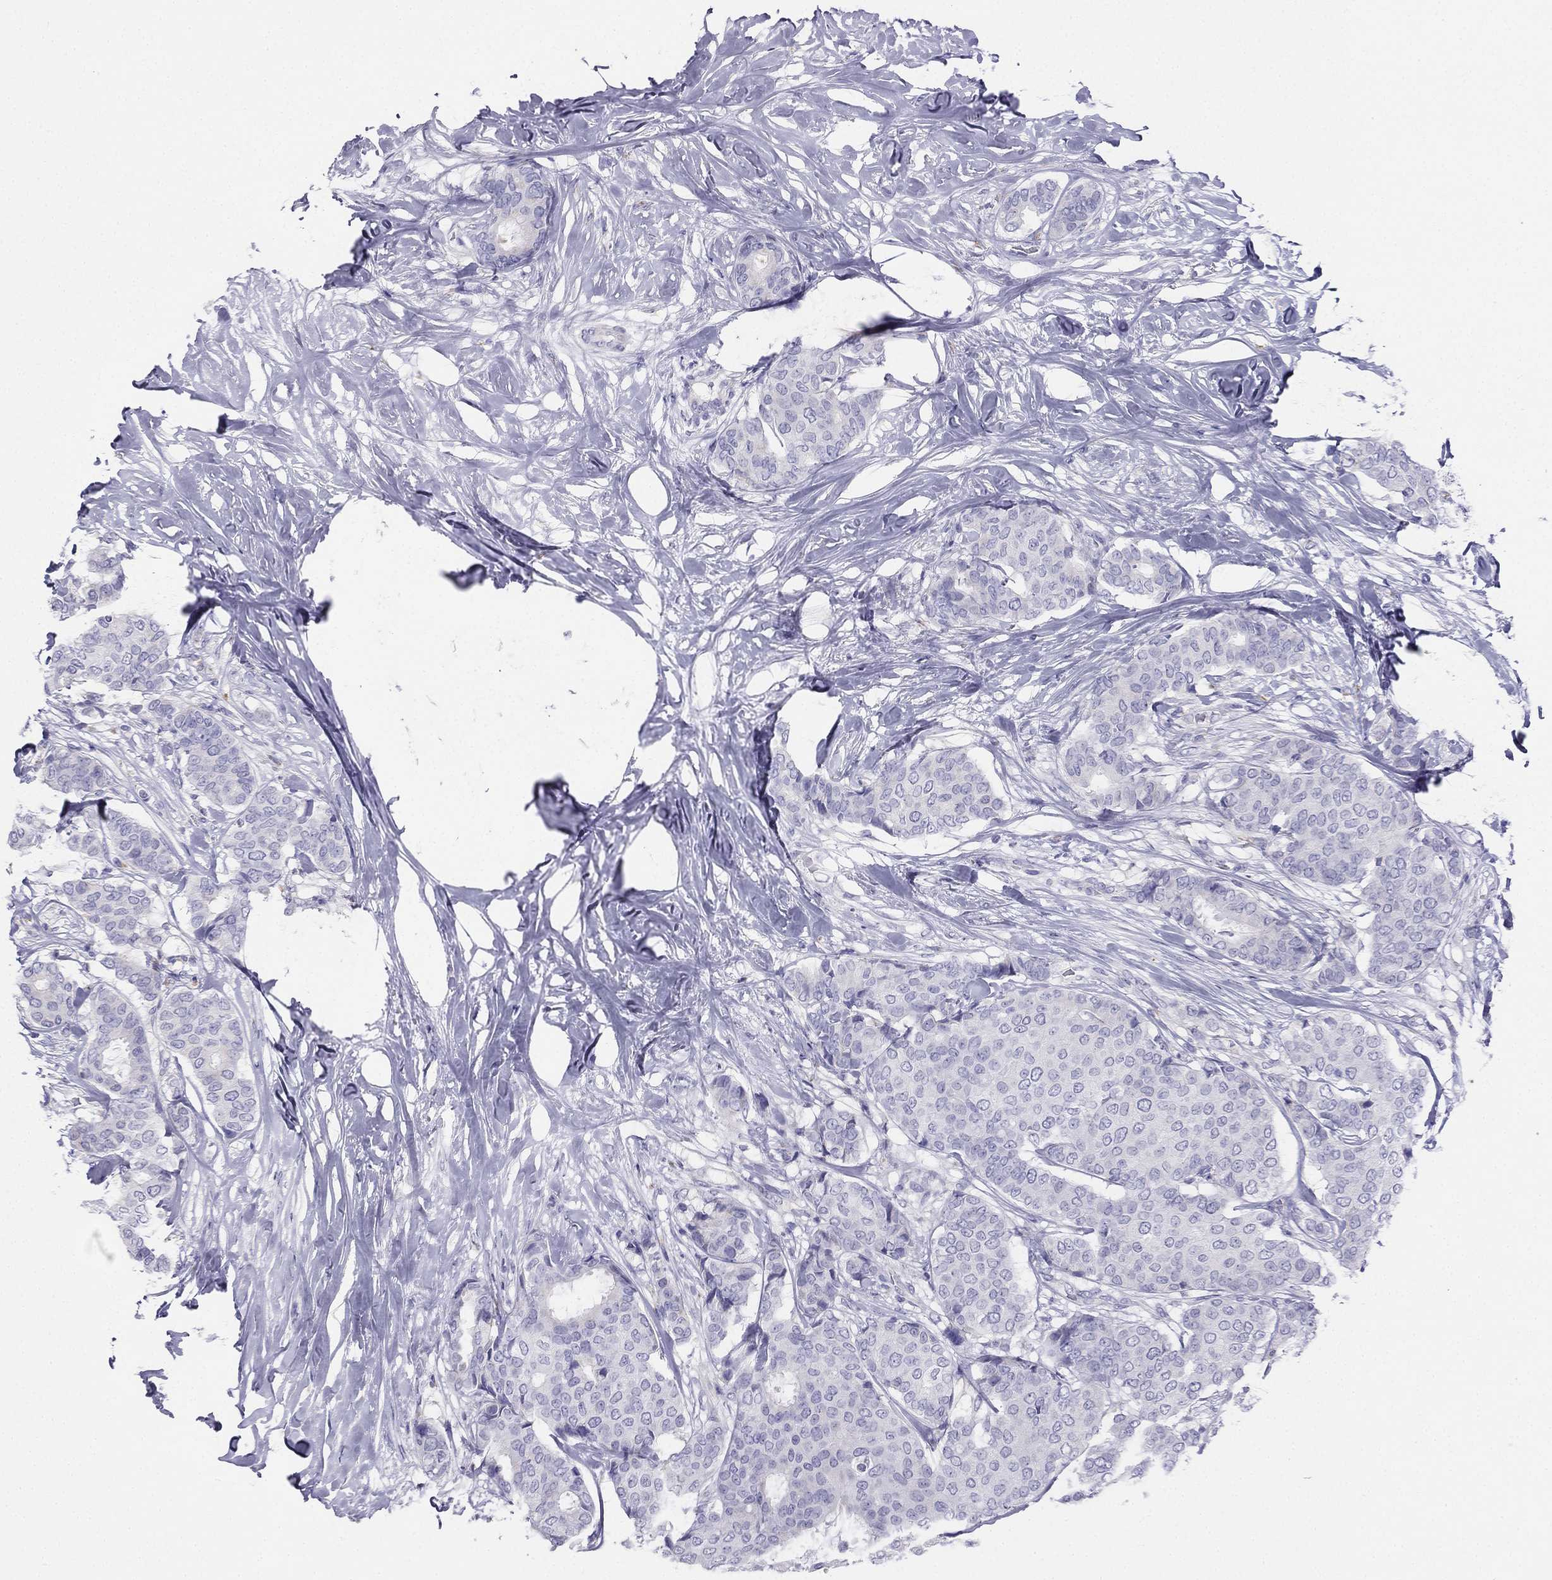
{"staining": {"intensity": "negative", "quantity": "none", "location": "none"}, "tissue": "breast cancer", "cell_type": "Tumor cells", "image_type": "cancer", "snomed": [{"axis": "morphology", "description": "Duct carcinoma"}, {"axis": "topography", "description": "Breast"}], "caption": "A micrograph of human invasive ductal carcinoma (breast) is negative for staining in tumor cells.", "gene": "ALOXE3", "patient": {"sex": "female", "age": 75}}